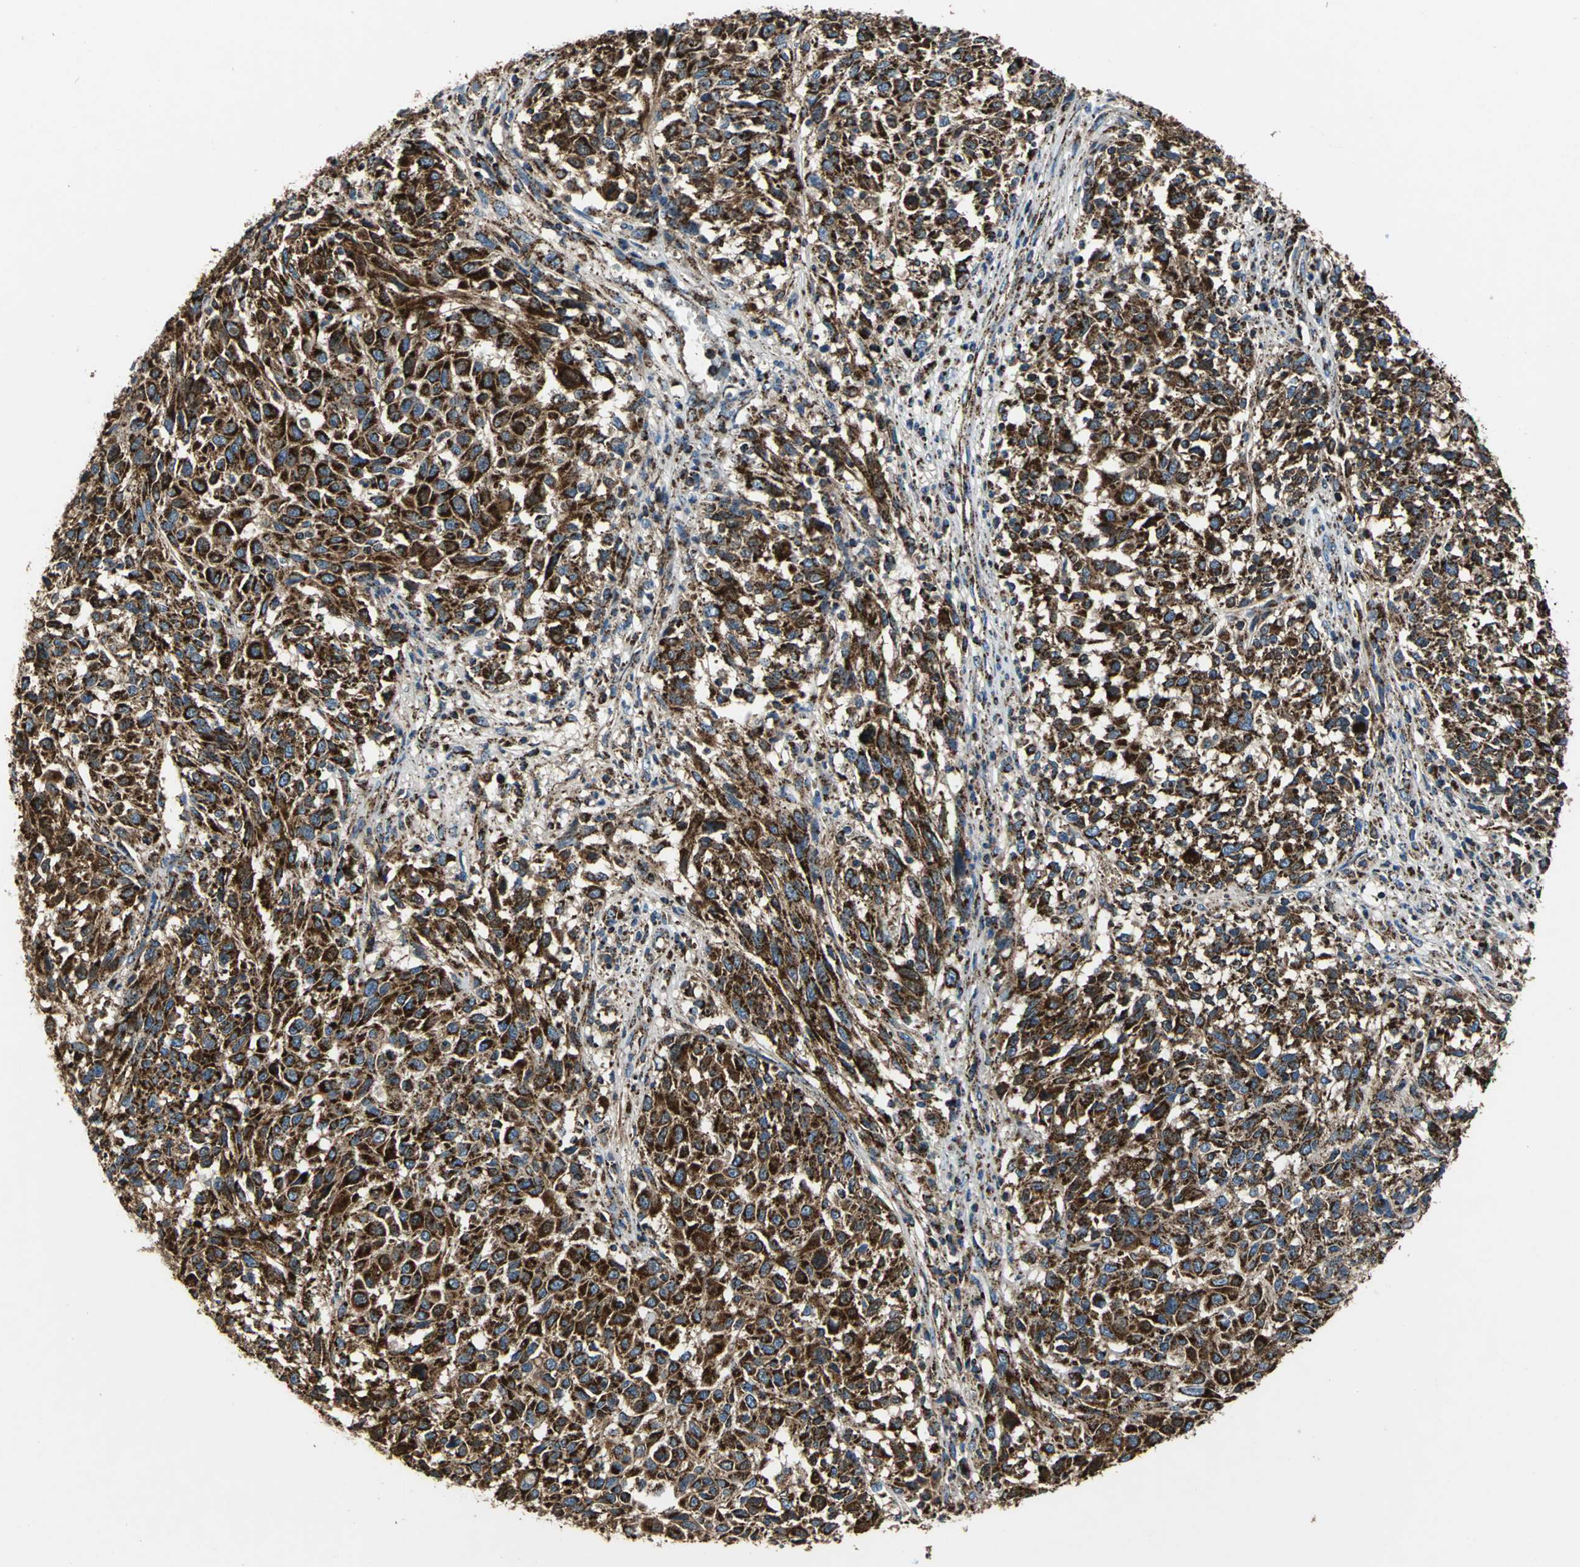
{"staining": {"intensity": "strong", "quantity": ">75%", "location": "cytoplasmic/membranous"}, "tissue": "melanoma", "cell_type": "Tumor cells", "image_type": "cancer", "snomed": [{"axis": "morphology", "description": "Malignant melanoma, Metastatic site"}, {"axis": "topography", "description": "Lymph node"}], "caption": "Immunohistochemistry (IHC) (DAB) staining of human melanoma shows strong cytoplasmic/membranous protein positivity in approximately >75% of tumor cells.", "gene": "ECH1", "patient": {"sex": "male", "age": 61}}